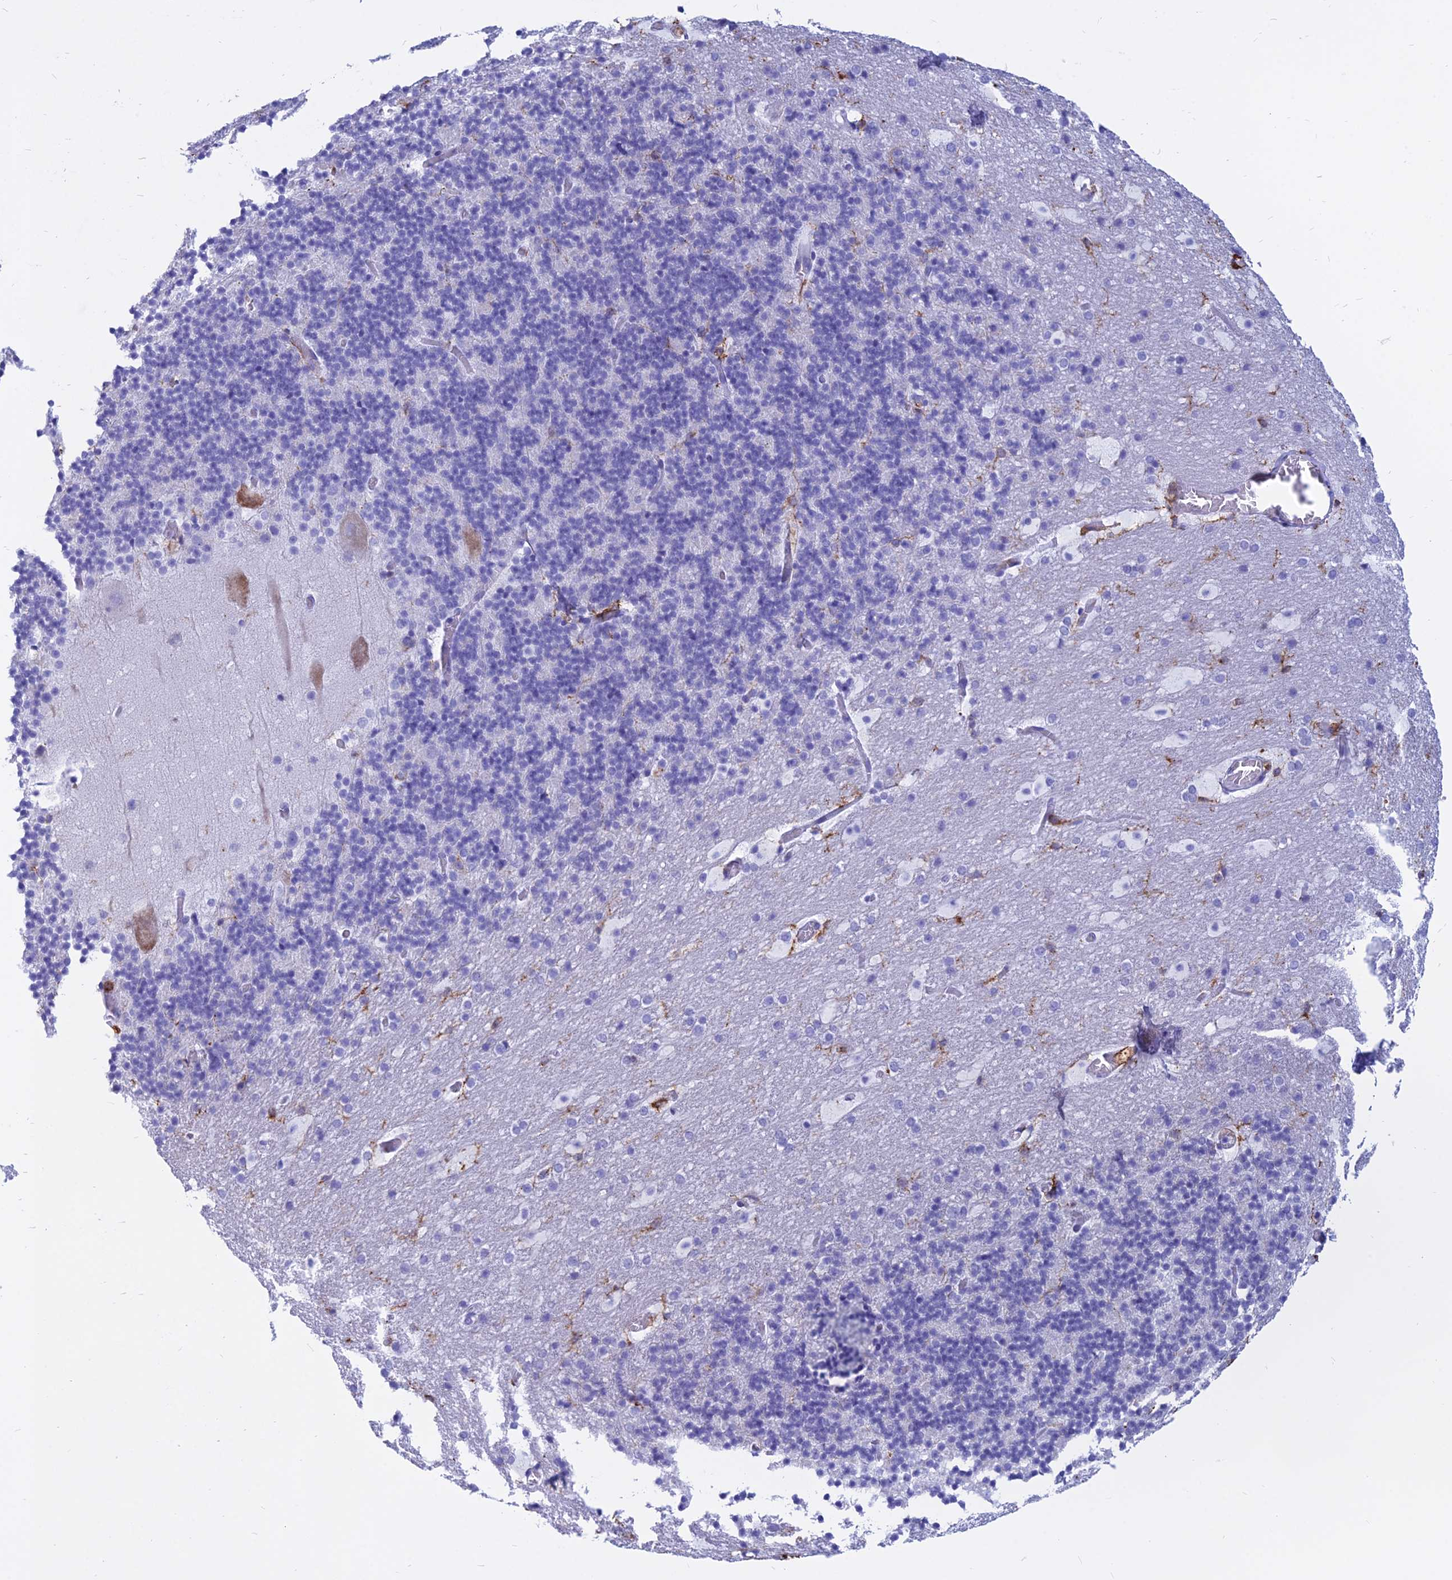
{"staining": {"intensity": "negative", "quantity": "none", "location": "none"}, "tissue": "cerebellum", "cell_type": "Cells in granular layer", "image_type": "normal", "snomed": [{"axis": "morphology", "description": "Normal tissue, NOS"}, {"axis": "topography", "description": "Cerebellum"}], "caption": "DAB immunohistochemical staining of unremarkable human cerebellum demonstrates no significant expression in cells in granular layer.", "gene": "HLA", "patient": {"sex": "male", "age": 57}}